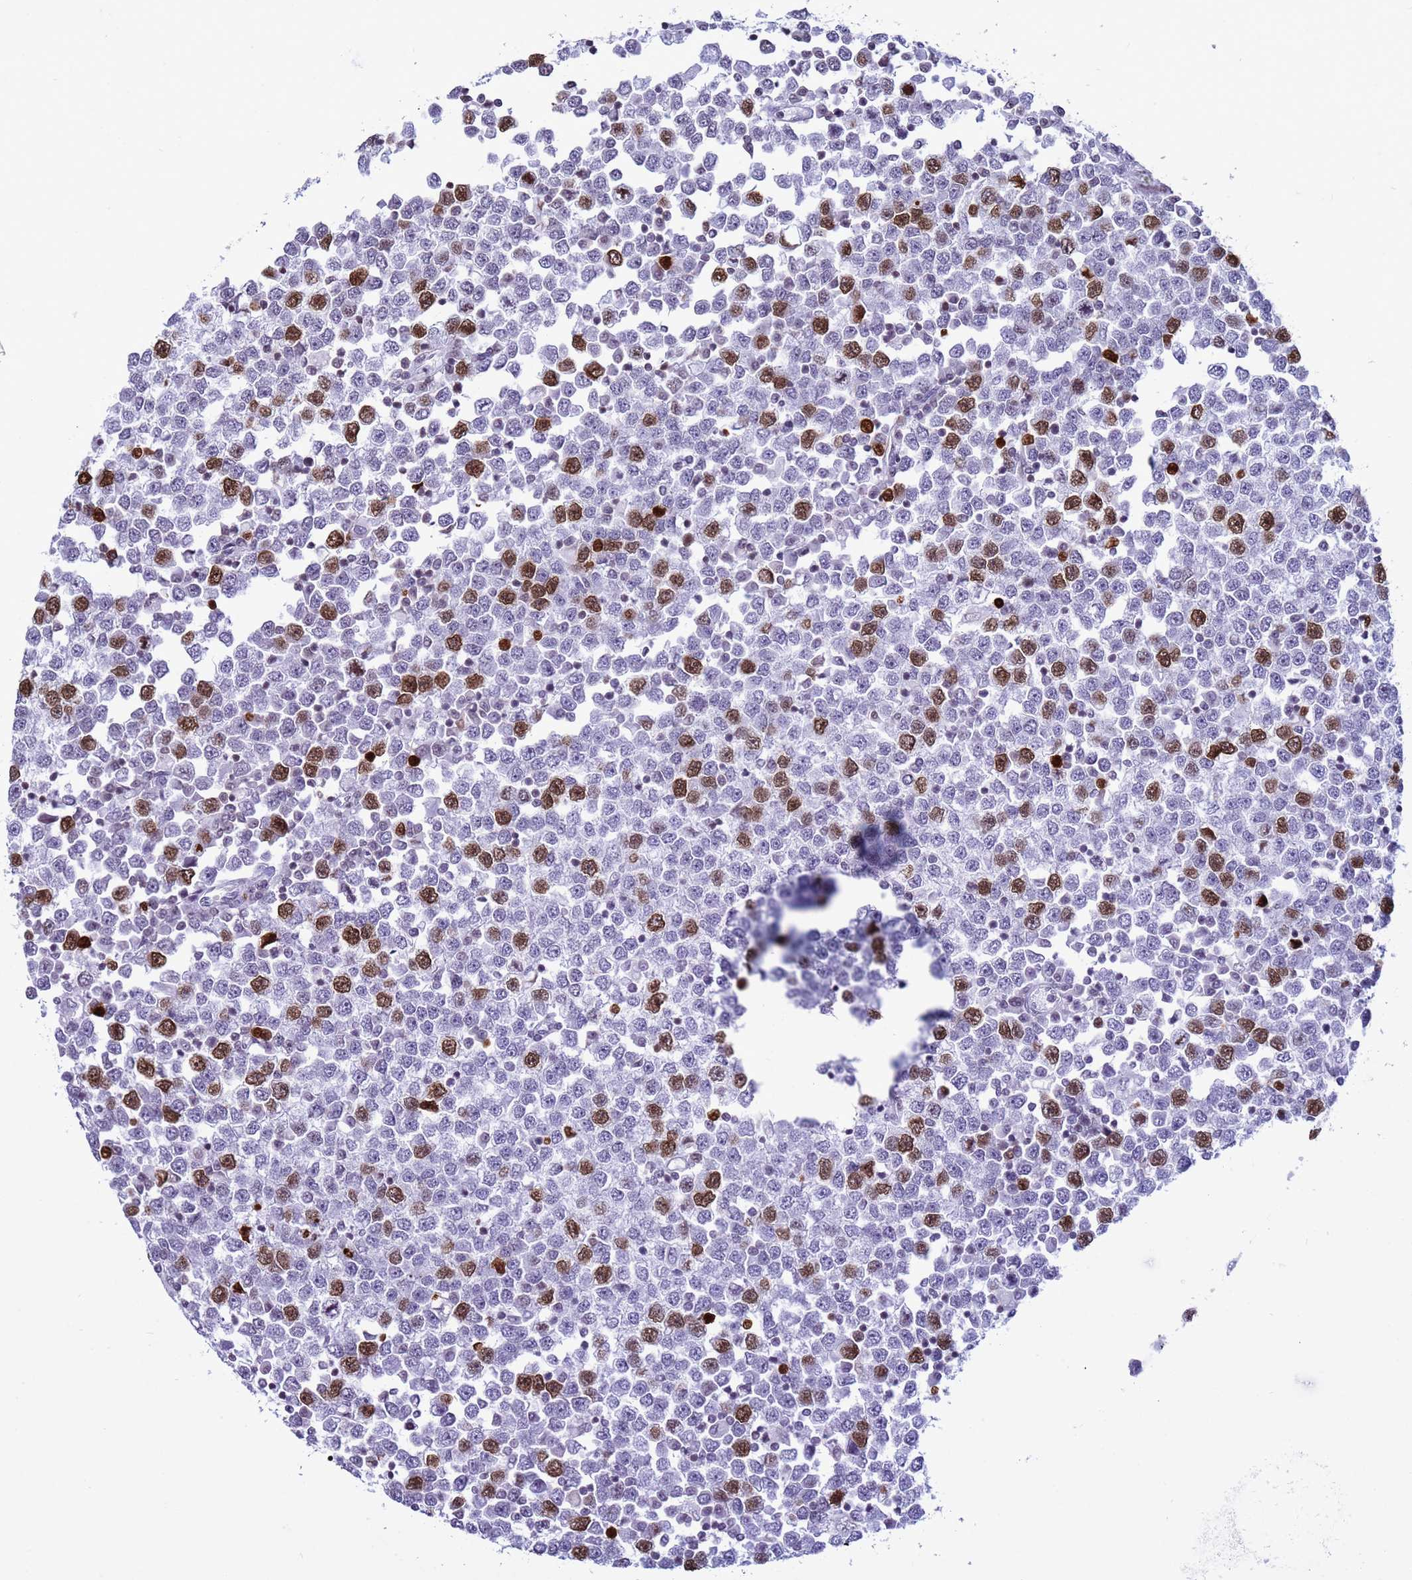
{"staining": {"intensity": "strong", "quantity": "25%-75%", "location": "nuclear"}, "tissue": "testis cancer", "cell_type": "Tumor cells", "image_type": "cancer", "snomed": [{"axis": "morphology", "description": "Seminoma, NOS"}, {"axis": "topography", "description": "Testis"}], "caption": "A high-resolution histopathology image shows immunohistochemistry (IHC) staining of testis cancer, which shows strong nuclear expression in approximately 25%-75% of tumor cells.", "gene": "H4C8", "patient": {"sex": "male", "age": 65}}